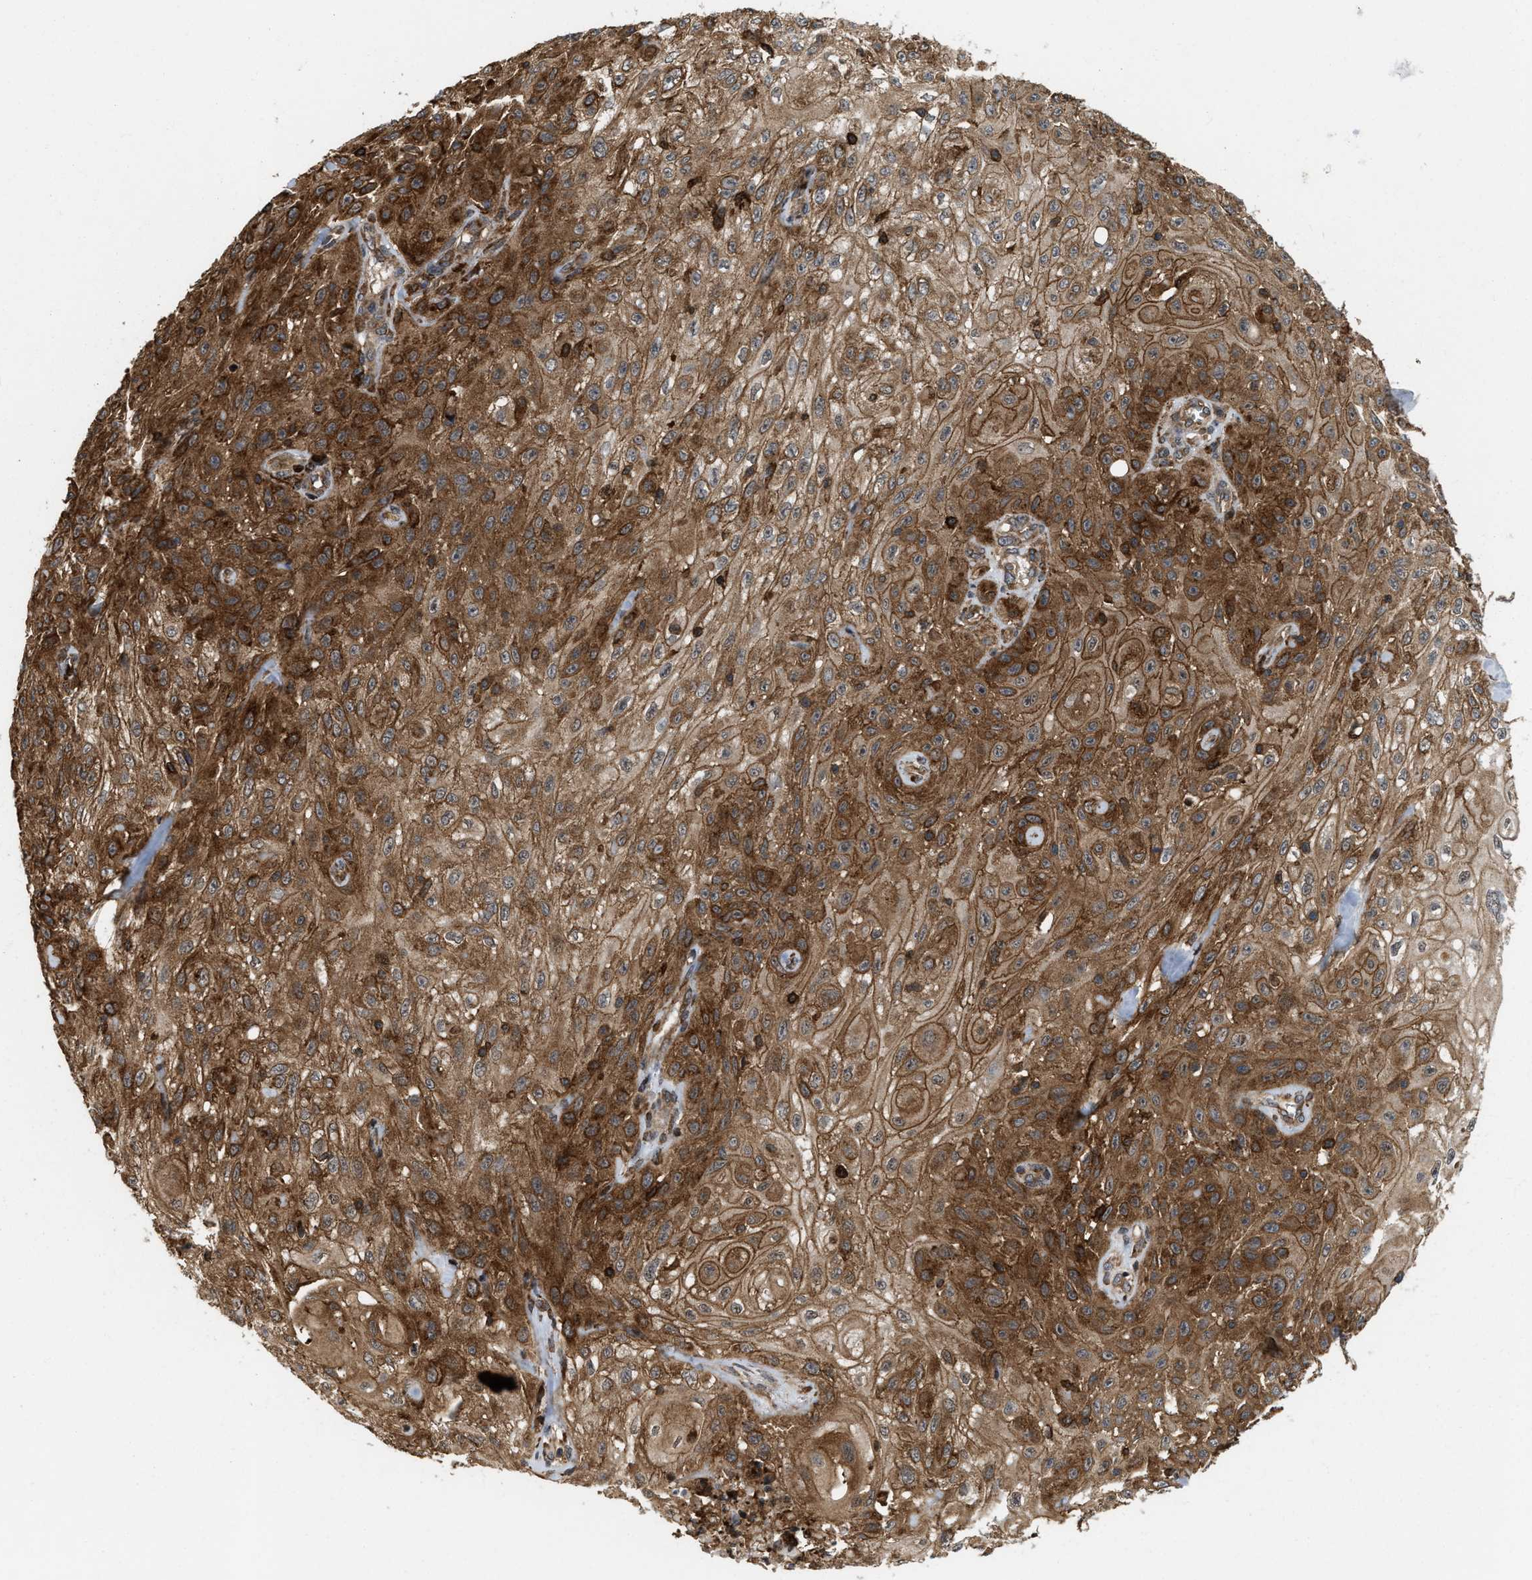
{"staining": {"intensity": "strong", "quantity": ">75%", "location": "cytoplasmic/membranous"}, "tissue": "skin cancer", "cell_type": "Tumor cells", "image_type": "cancer", "snomed": [{"axis": "morphology", "description": "Squamous cell carcinoma, NOS"}, {"axis": "topography", "description": "Skin"}], "caption": "Skin cancer (squamous cell carcinoma) stained with immunohistochemistry demonstrates strong cytoplasmic/membranous staining in about >75% of tumor cells.", "gene": "IQCE", "patient": {"sex": "male", "age": 75}}